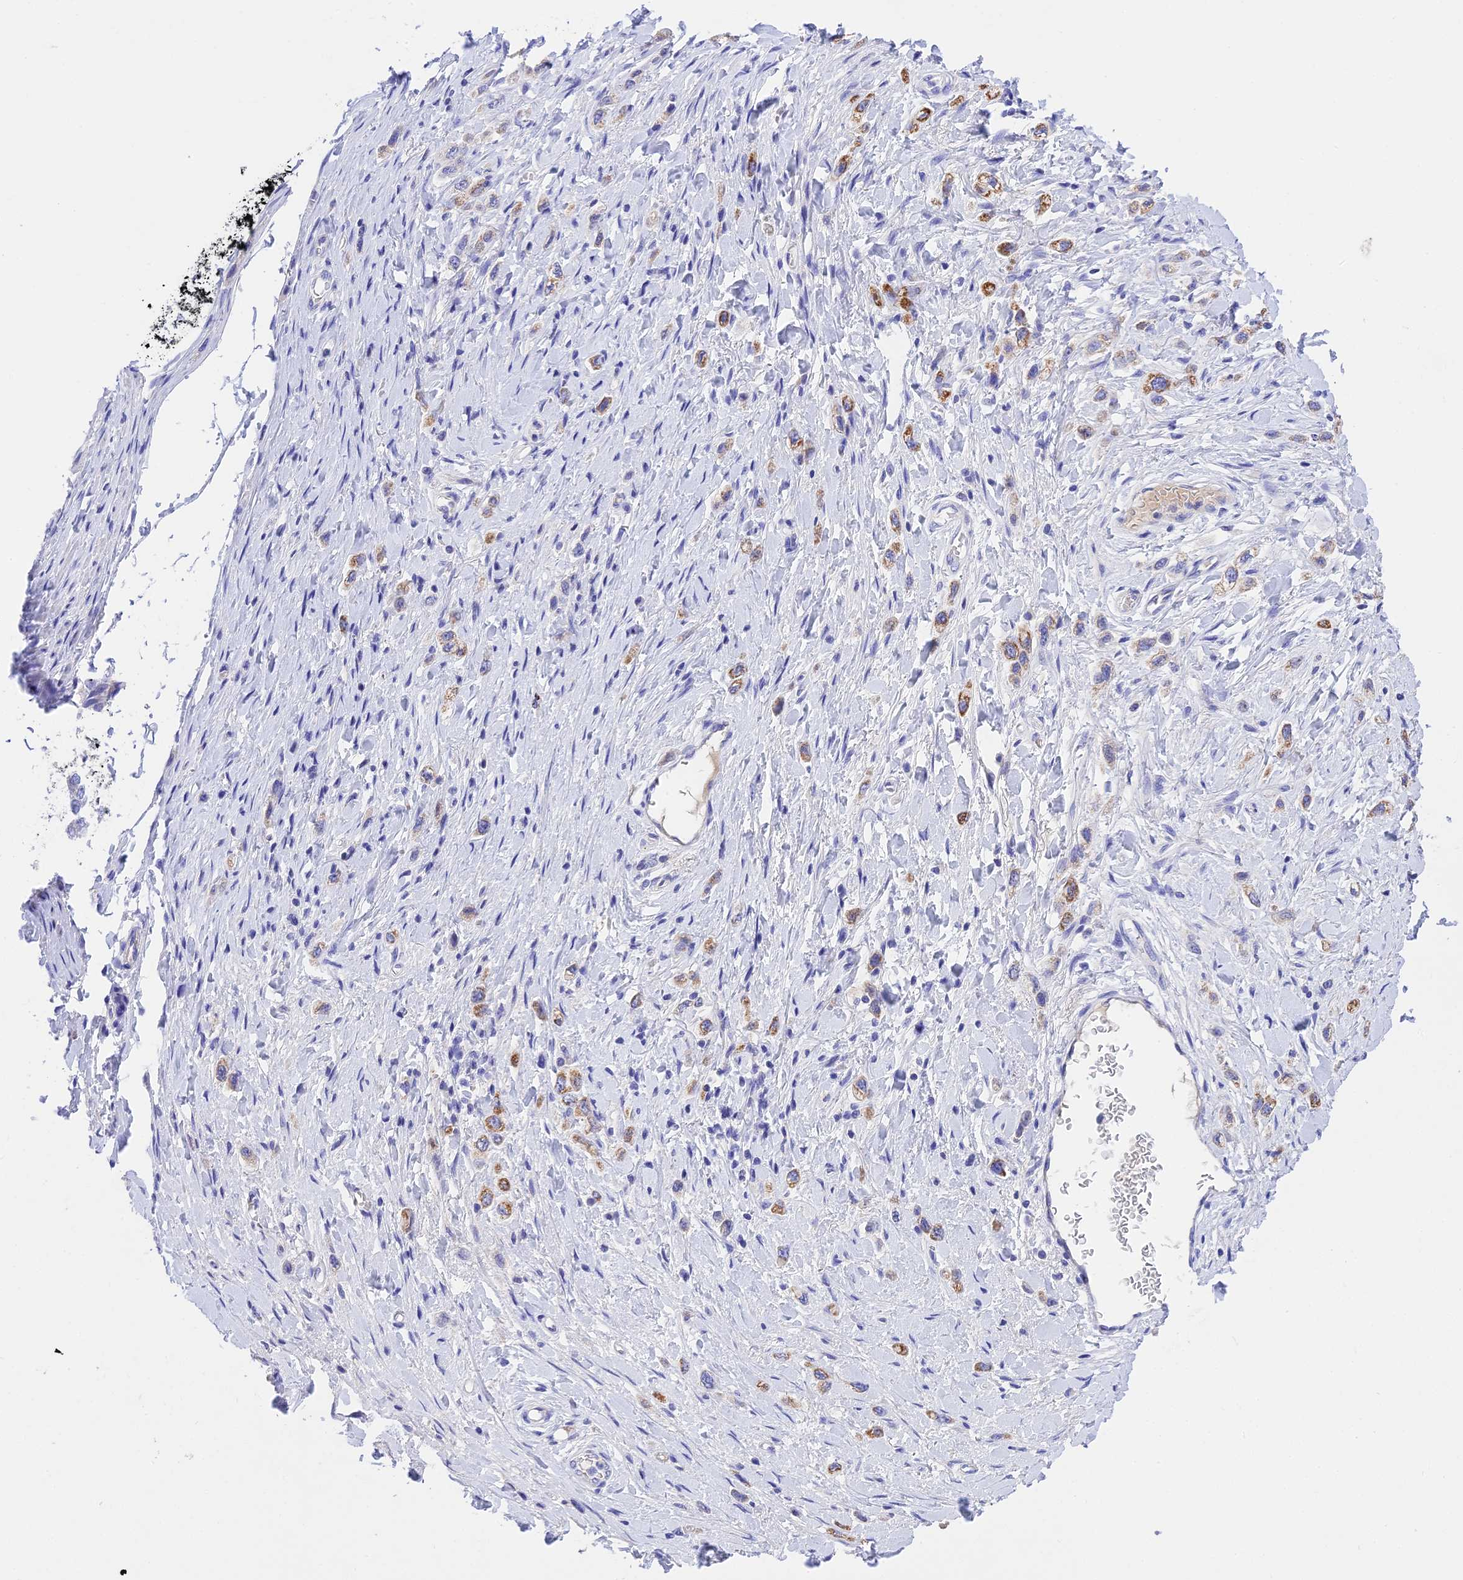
{"staining": {"intensity": "moderate", "quantity": "25%-75%", "location": "cytoplasmic/membranous"}, "tissue": "stomach cancer", "cell_type": "Tumor cells", "image_type": "cancer", "snomed": [{"axis": "morphology", "description": "Adenocarcinoma, NOS"}, {"axis": "topography", "description": "Stomach"}], "caption": "Stomach adenocarcinoma tissue shows moderate cytoplasmic/membranous expression in approximately 25%-75% of tumor cells", "gene": "MS4A5", "patient": {"sex": "female", "age": 65}}